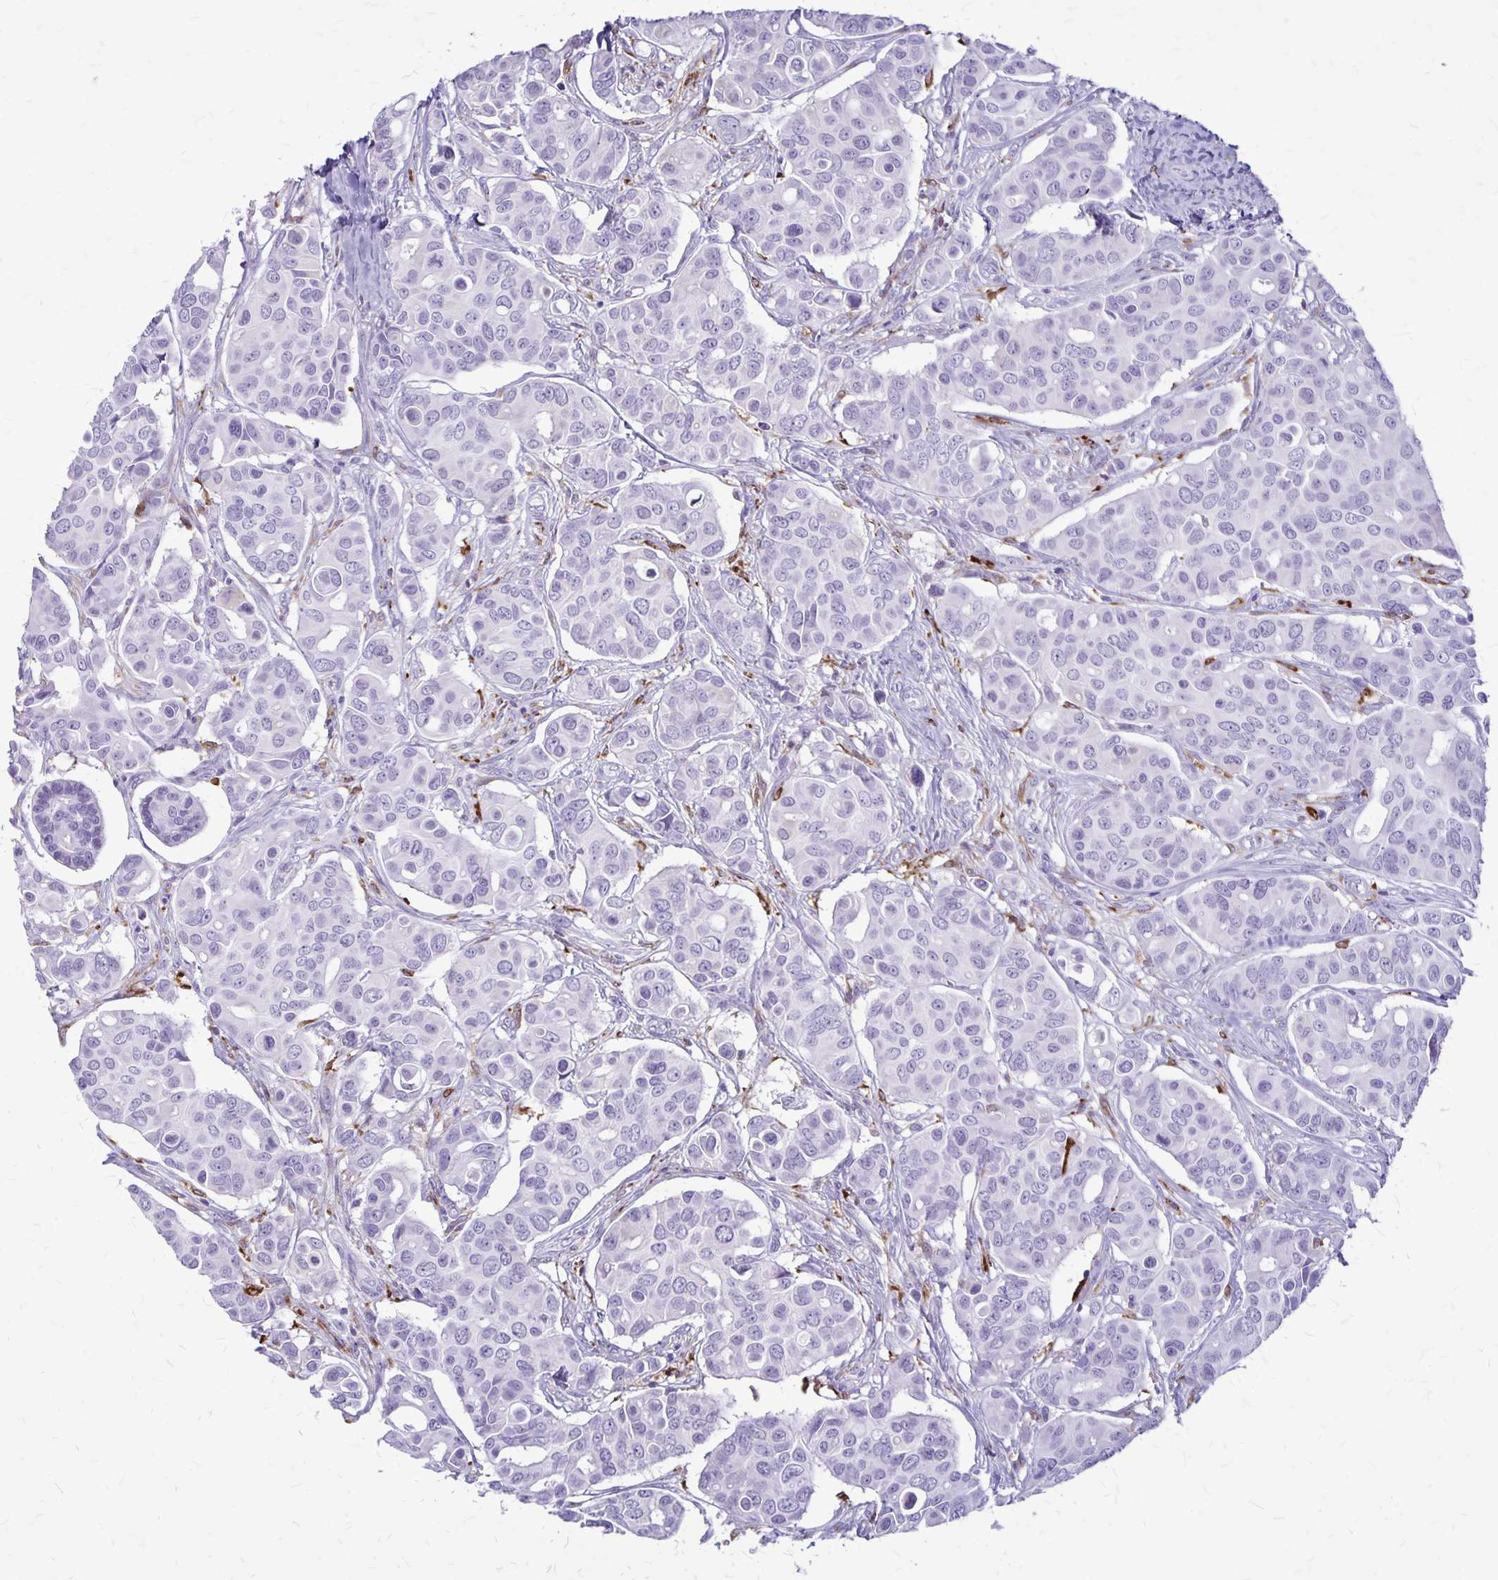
{"staining": {"intensity": "negative", "quantity": "none", "location": "none"}, "tissue": "breast cancer", "cell_type": "Tumor cells", "image_type": "cancer", "snomed": [{"axis": "morphology", "description": "Normal tissue, NOS"}, {"axis": "morphology", "description": "Duct carcinoma"}, {"axis": "topography", "description": "Skin"}, {"axis": "topography", "description": "Breast"}], "caption": "High magnification brightfield microscopy of breast cancer (intraductal carcinoma) stained with DAB (brown) and counterstained with hematoxylin (blue): tumor cells show no significant expression.", "gene": "RTN1", "patient": {"sex": "female", "age": 54}}